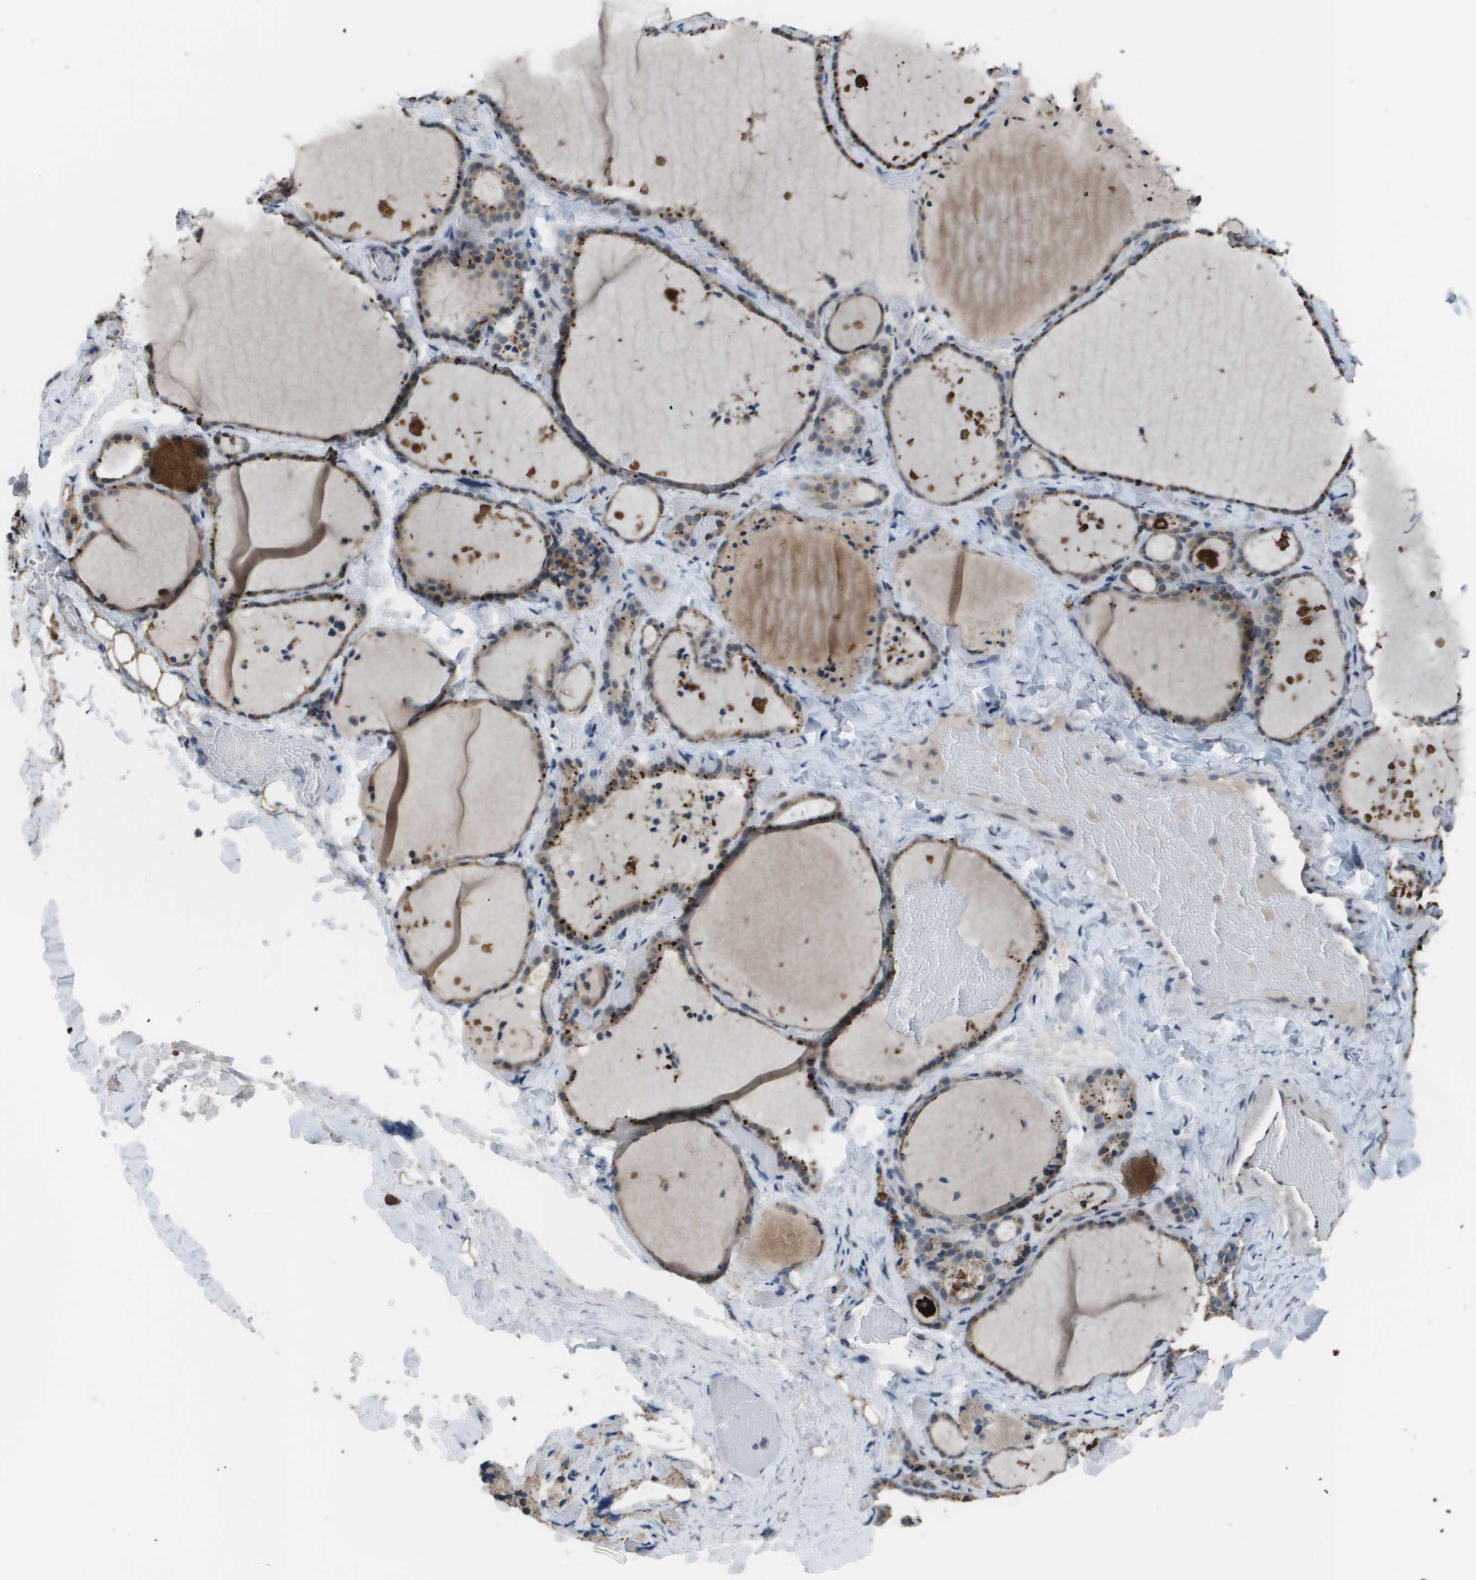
{"staining": {"intensity": "moderate", "quantity": "25%-75%", "location": "cytoplasmic/membranous"}, "tissue": "thyroid gland", "cell_type": "Glandular cells", "image_type": "normal", "snomed": [{"axis": "morphology", "description": "Normal tissue, NOS"}, {"axis": "topography", "description": "Thyroid gland"}], "caption": "Protein expression analysis of normal human thyroid gland reveals moderate cytoplasmic/membranous expression in approximately 25%-75% of glandular cells. Immunohistochemistry (ihc) stains the protein in brown and the nuclei are stained blue.", "gene": "GOSR2", "patient": {"sex": "female", "age": 44}}